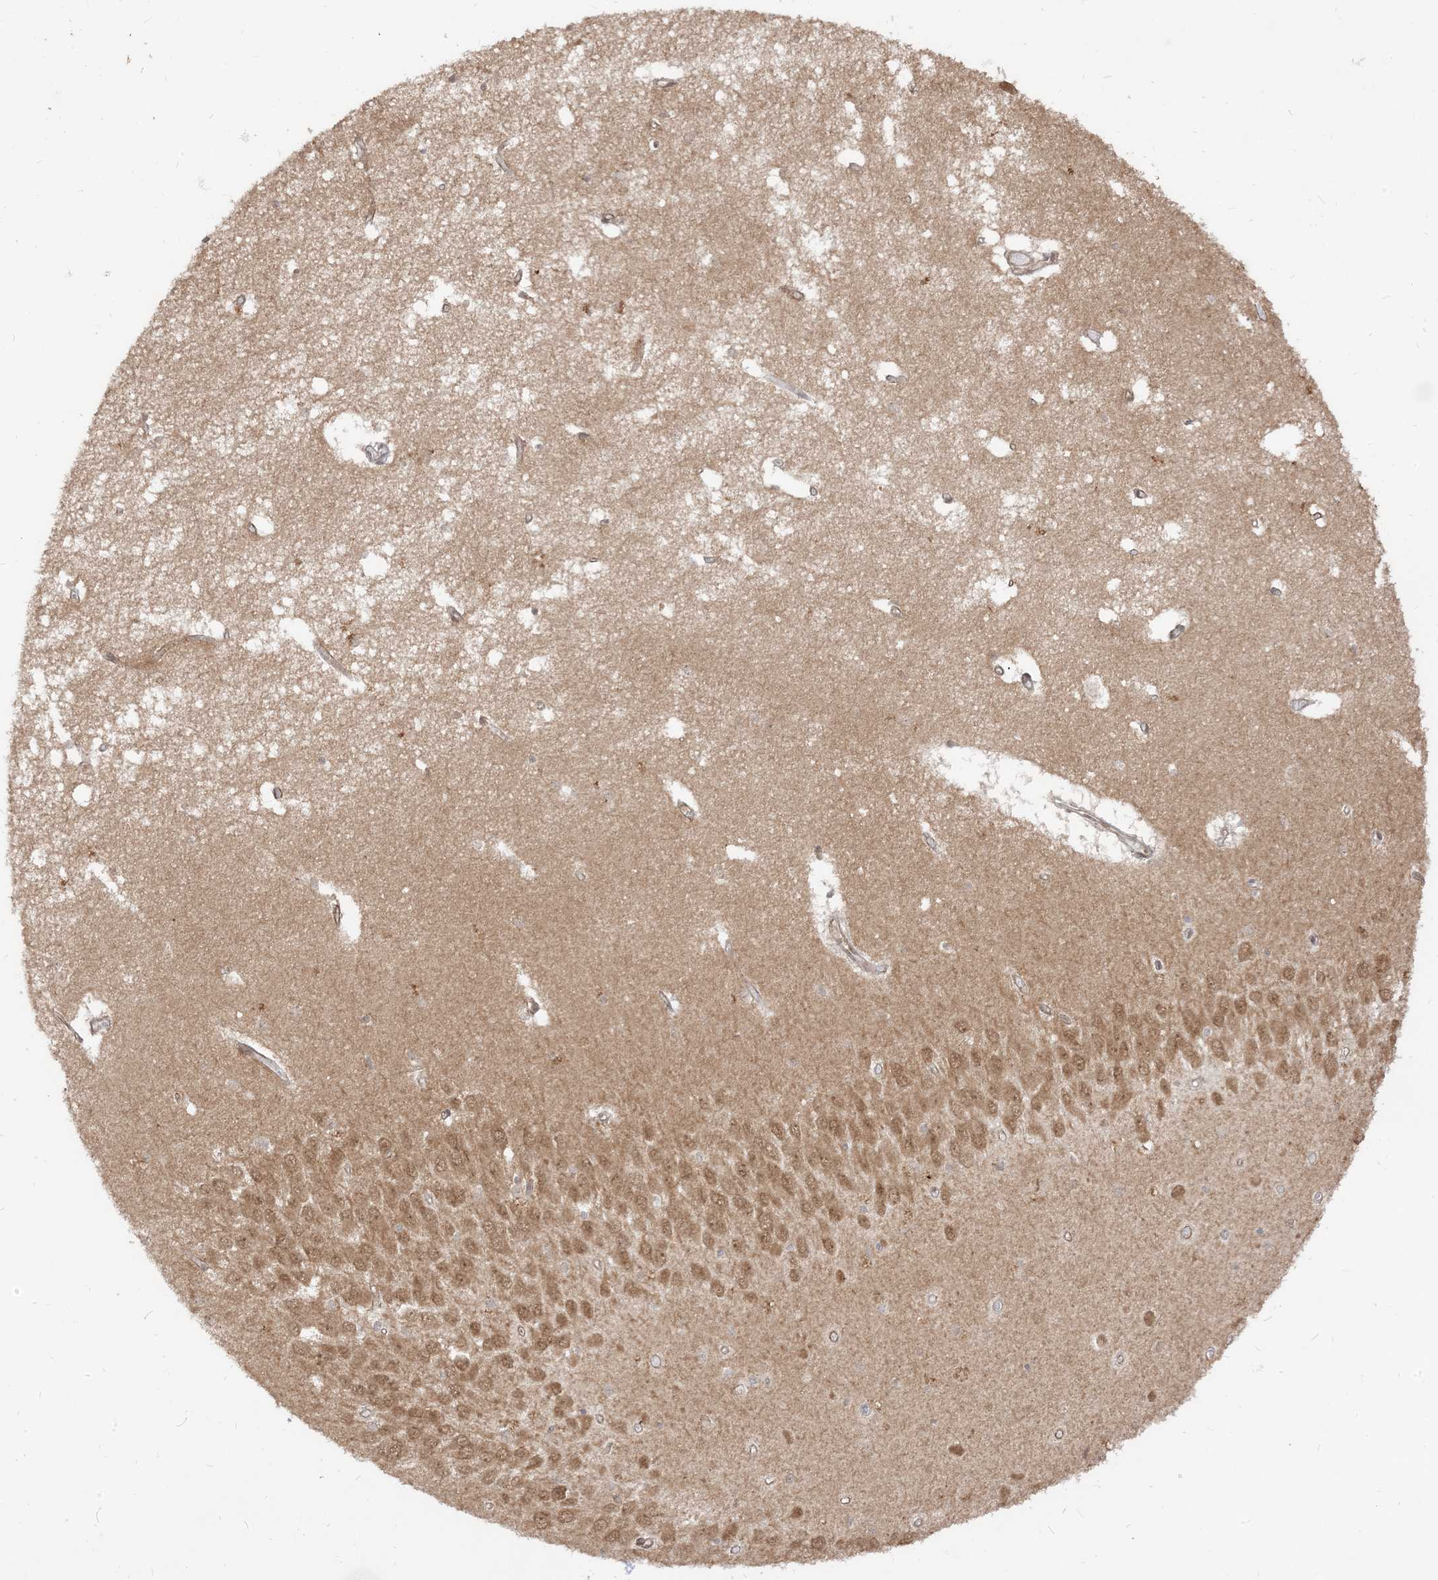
{"staining": {"intensity": "negative", "quantity": "none", "location": "none"}, "tissue": "hippocampus", "cell_type": "Glial cells", "image_type": "normal", "snomed": [{"axis": "morphology", "description": "Normal tissue, NOS"}, {"axis": "topography", "description": "Hippocampus"}], "caption": "Human hippocampus stained for a protein using immunohistochemistry demonstrates no positivity in glial cells.", "gene": "TBCC", "patient": {"sex": "male", "age": 70}}